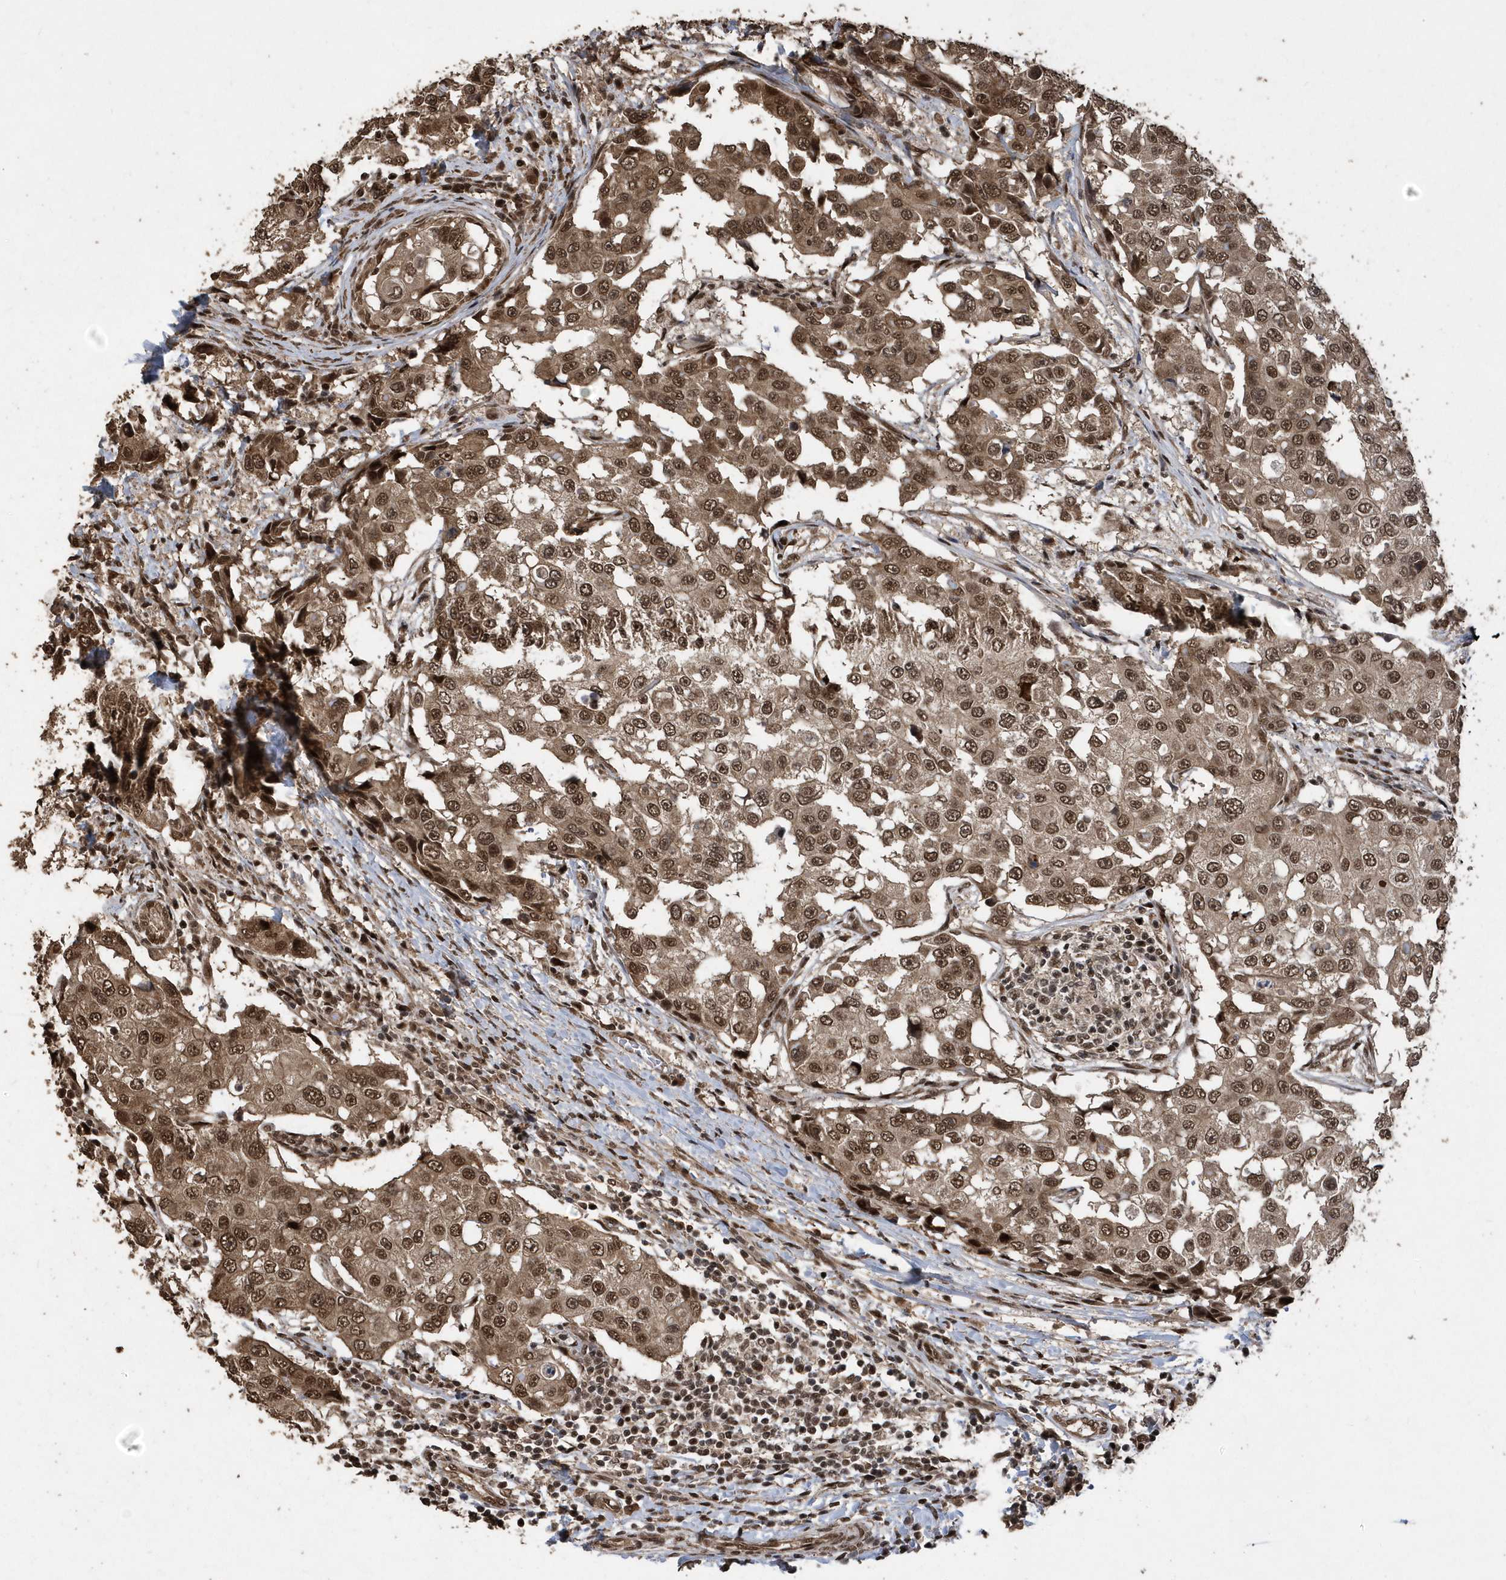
{"staining": {"intensity": "moderate", "quantity": ">75%", "location": "cytoplasmic/membranous,nuclear"}, "tissue": "breast cancer", "cell_type": "Tumor cells", "image_type": "cancer", "snomed": [{"axis": "morphology", "description": "Duct carcinoma"}, {"axis": "topography", "description": "Breast"}], "caption": "Immunohistochemistry (DAB (3,3'-diaminobenzidine)) staining of human intraductal carcinoma (breast) displays moderate cytoplasmic/membranous and nuclear protein expression in approximately >75% of tumor cells. (DAB = brown stain, brightfield microscopy at high magnification).", "gene": "INTS12", "patient": {"sex": "female", "age": 27}}